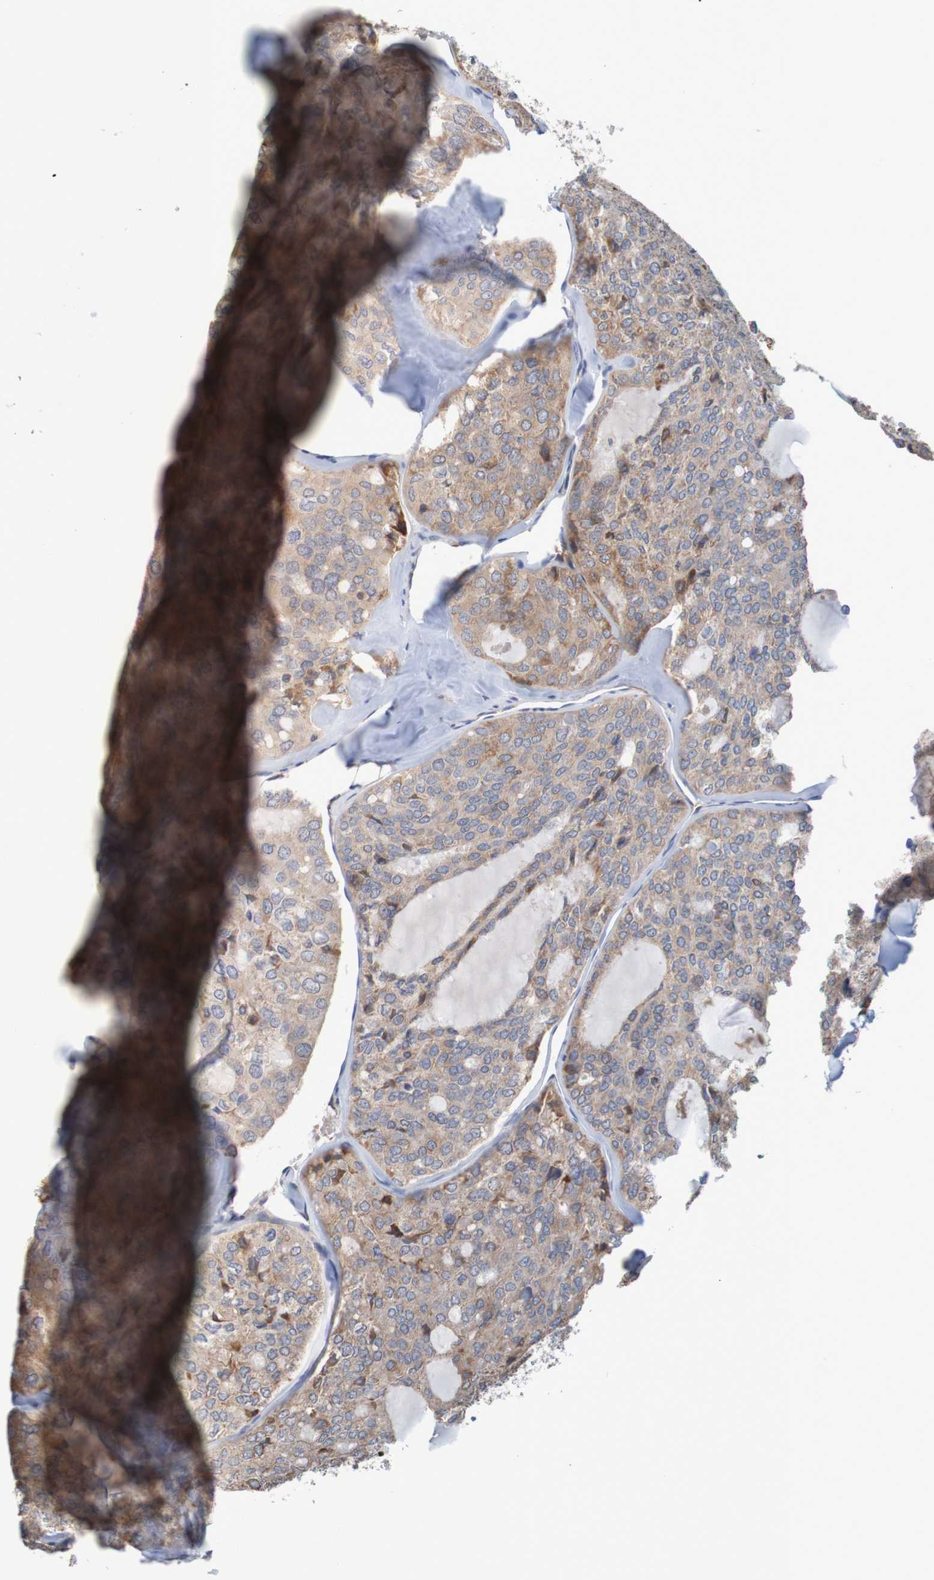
{"staining": {"intensity": "weak", "quantity": ">75%", "location": "cytoplasmic/membranous"}, "tissue": "thyroid cancer", "cell_type": "Tumor cells", "image_type": "cancer", "snomed": [{"axis": "morphology", "description": "Follicular adenoma carcinoma, NOS"}, {"axis": "topography", "description": "Thyroid gland"}], "caption": "Thyroid cancer (follicular adenoma carcinoma) was stained to show a protein in brown. There is low levels of weak cytoplasmic/membranous positivity in about >75% of tumor cells. The staining was performed using DAB (3,3'-diaminobenzidine), with brown indicating positive protein expression. Nuclei are stained blue with hematoxylin.", "gene": "CLDN18", "patient": {"sex": "male", "age": 75}}